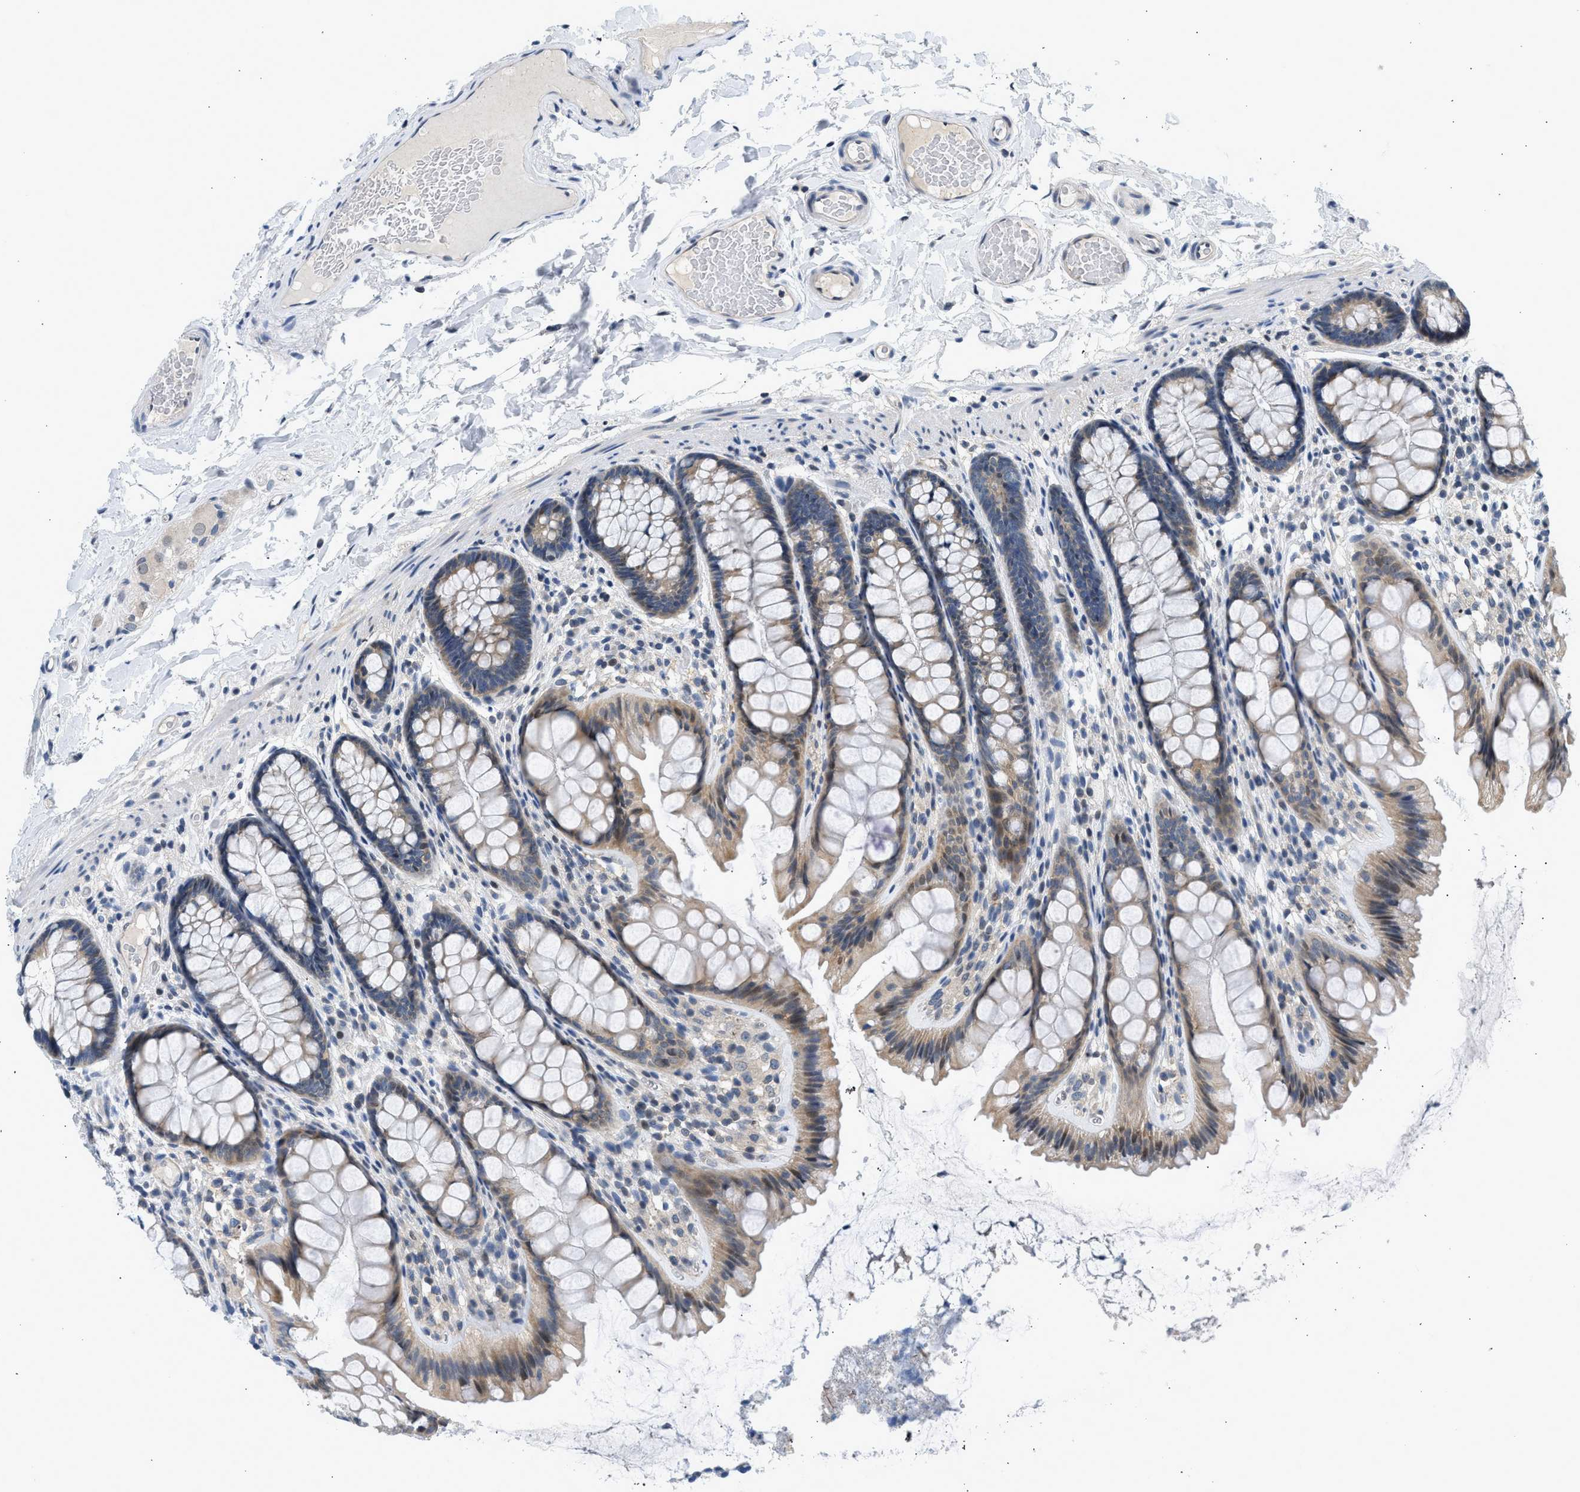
{"staining": {"intensity": "negative", "quantity": "none", "location": "none"}, "tissue": "colon", "cell_type": "Endothelial cells", "image_type": "normal", "snomed": [{"axis": "morphology", "description": "Normal tissue, NOS"}, {"axis": "topography", "description": "Colon"}], "caption": "Immunohistochemical staining of benign colon demonstrates no significant expression in endothelial cells. (Brightfield microscopy of DAB immunohistochemistry at high magnification).", "gene": "OLIG3", "patient": {"sex": "female", "age": 56}}